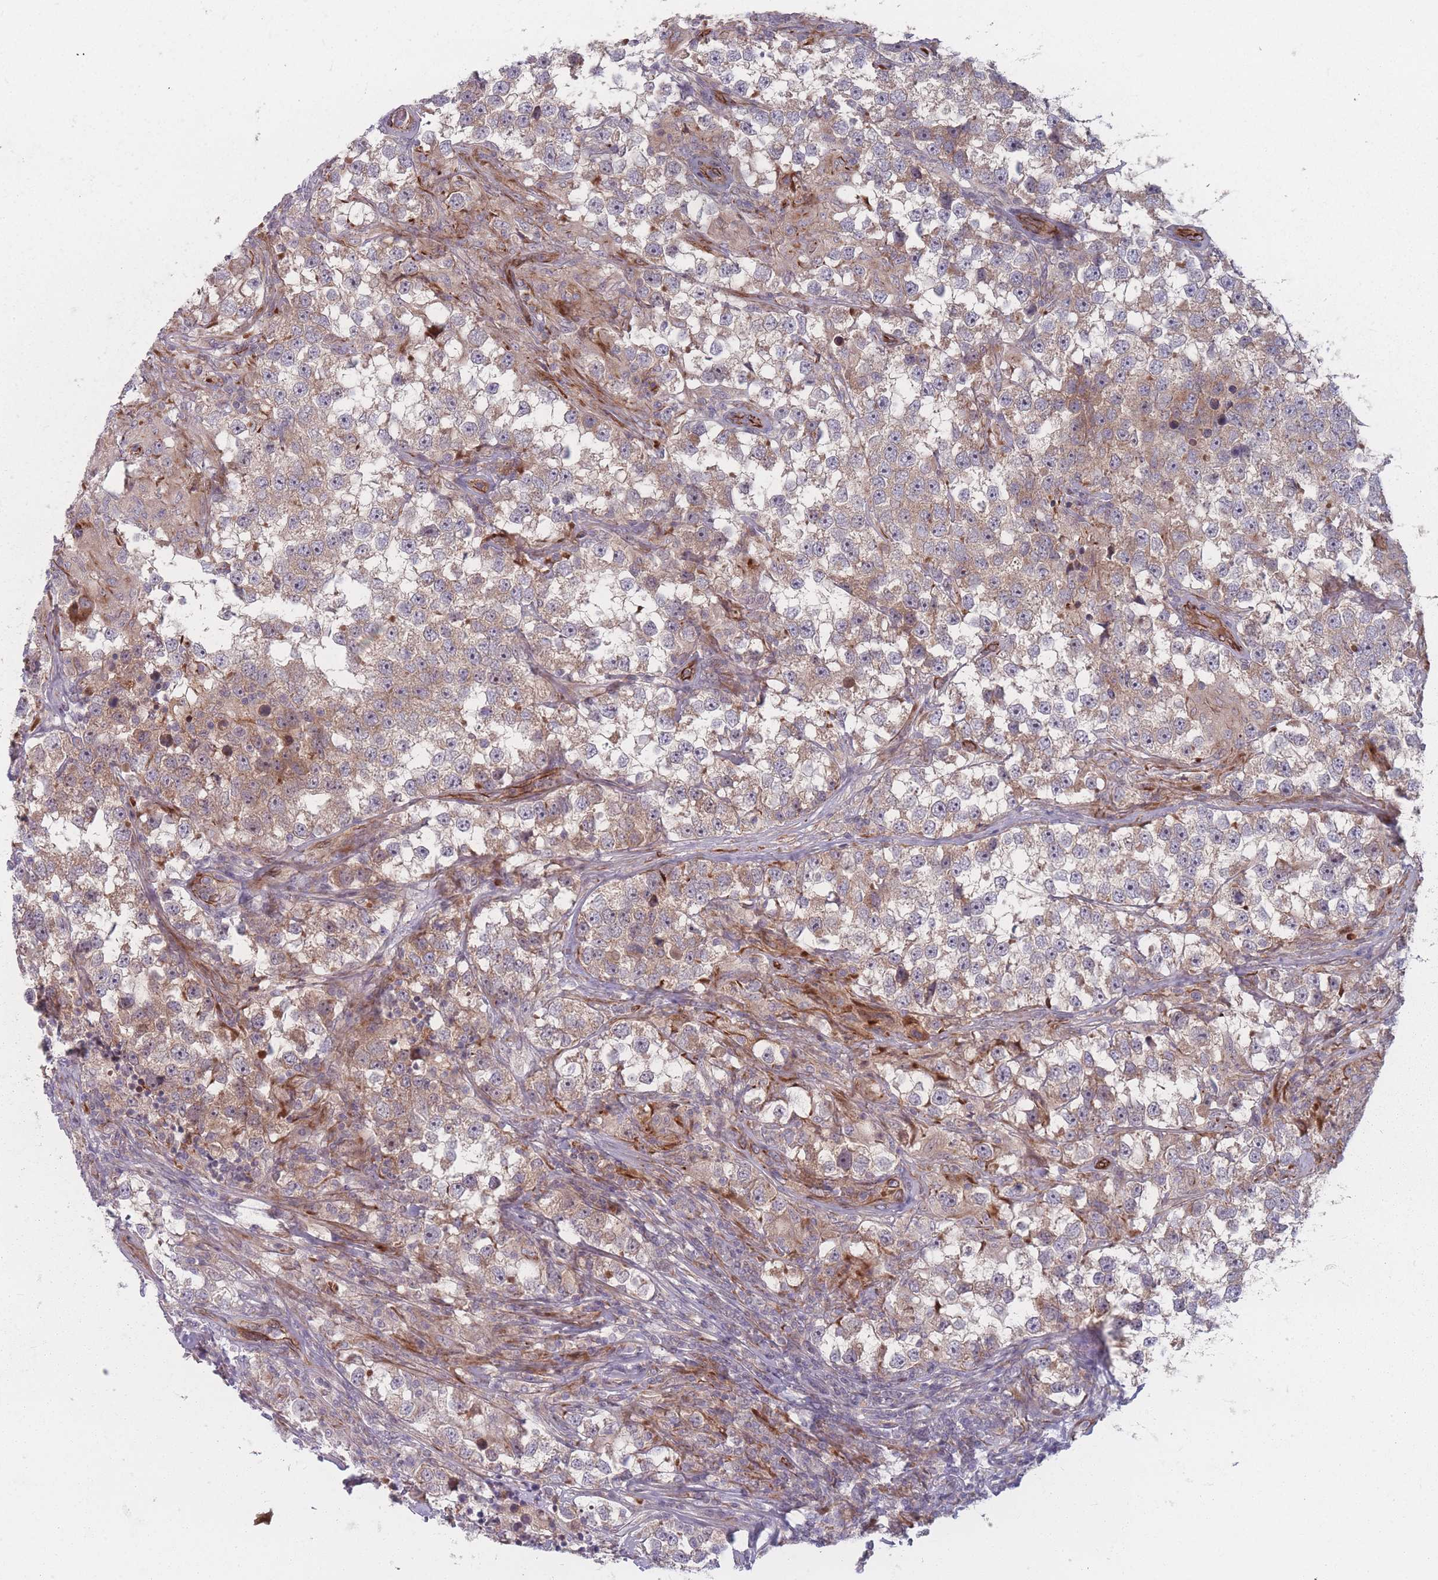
{"staining": {"intensity": "weak", "quantity": ">75%", "location": "cytoplasmic/membranous"}, "tissue": "testis cancer", "cell_type": "Tumor cells", "image_type": "cancer", "snomed": [{"axis": "morphology", "description": "Seminoma, NOS"}, {"axis": "topography", "description": "Testis"}], "caption": "Protein staining displays weak cytoplasmic/membranous expression in approximately >75% of tumor cells in testis cancer (seminoma).", "gene": "EEF1AKMT2", "patient": {"sex": "male", "age": 46}}